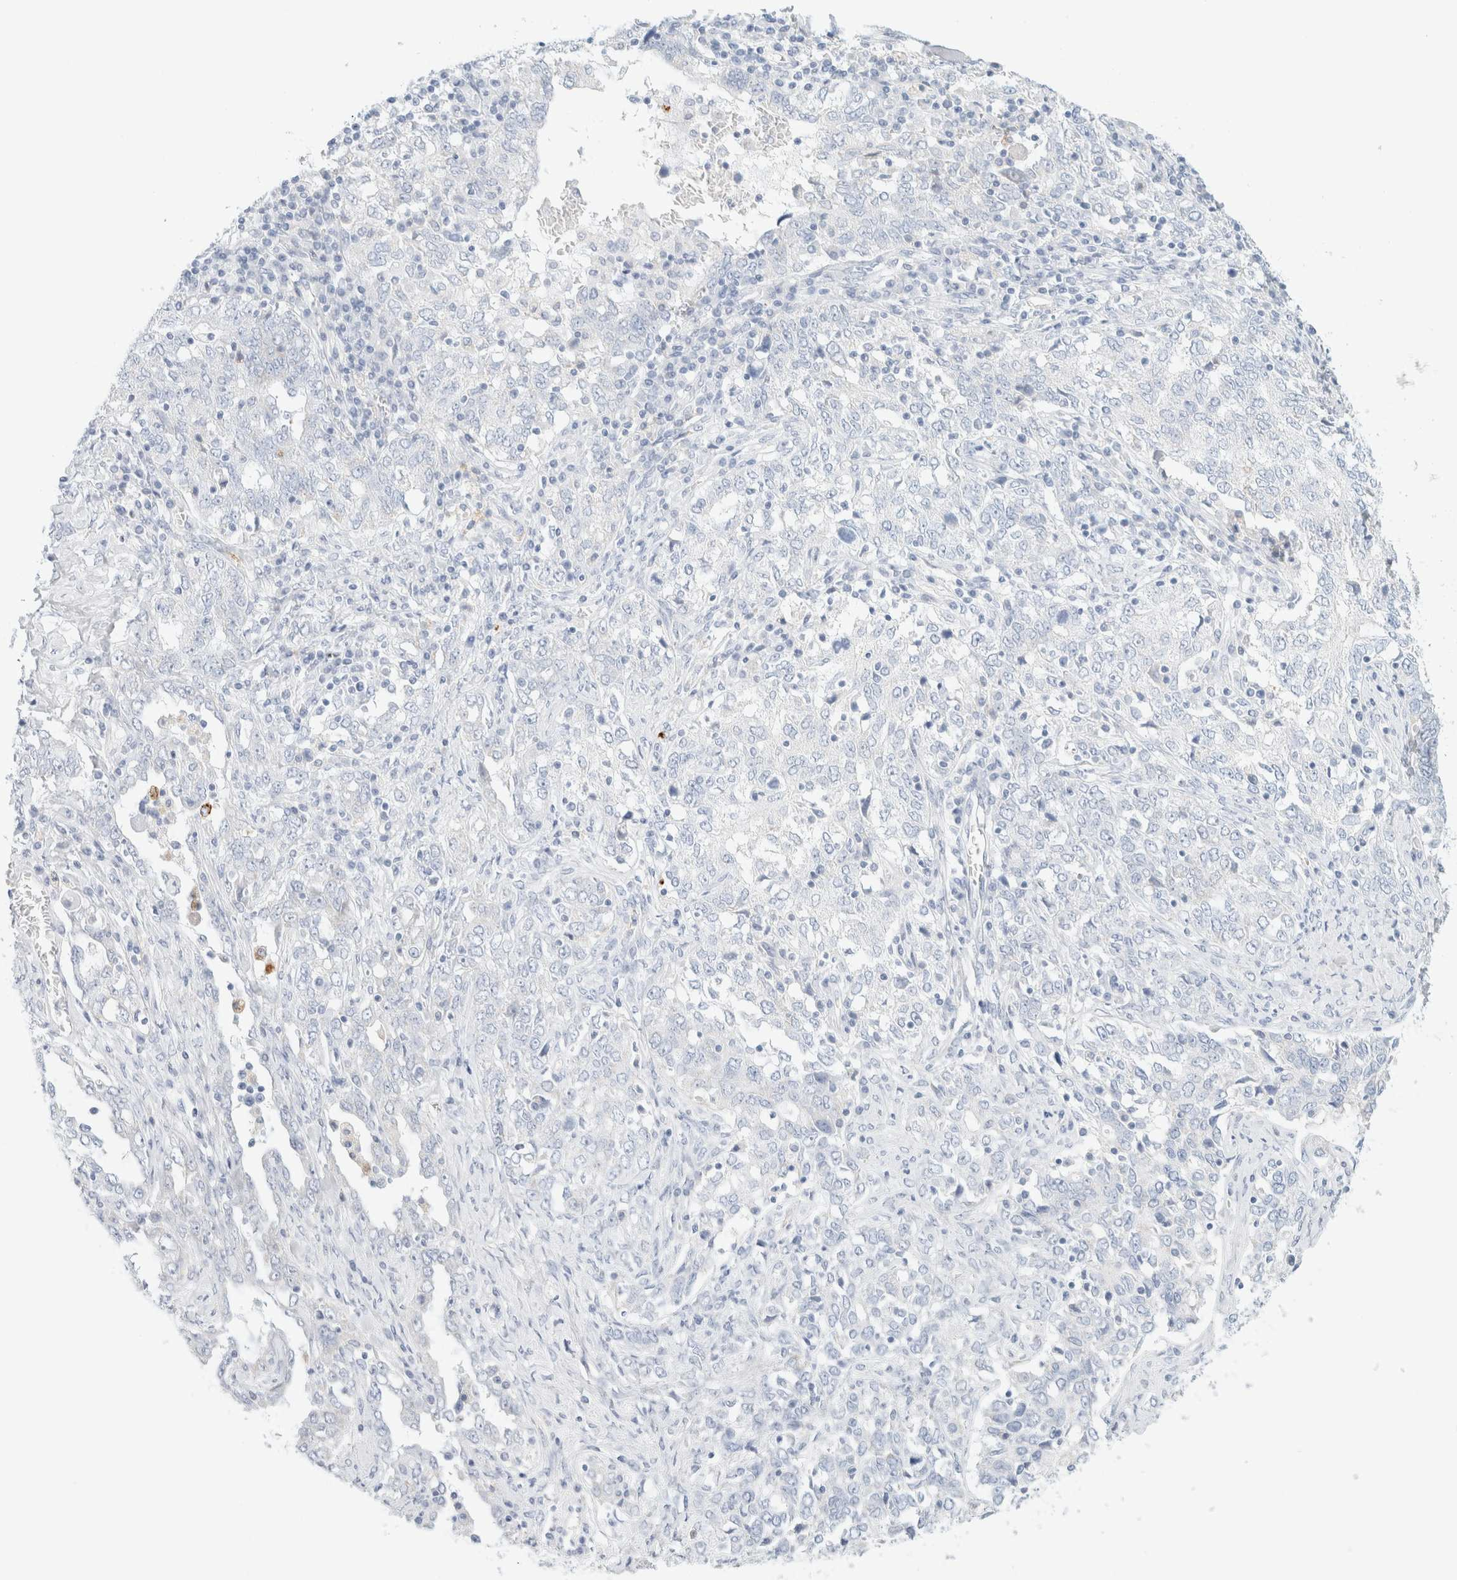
{"staining": {"intensity": "negative", "quantity": "none", "location": "none"}, "tissue": "ovarian cancer", "cell_type": "Tumor cells", "image_type": "cancer", "snomed": [{"axis": "morphology", "description": "Carcinoma, endometroid"}, {"axis": "topography", "description": "Ovary"}], "caption": "DAB (3,3'-diaminobenzidine) immunohistochemical staining of ovarian cancer displays no significant expression in tumor cells.", "gene": "HEXD", "patient": {"sex": "female", "age": 62}}